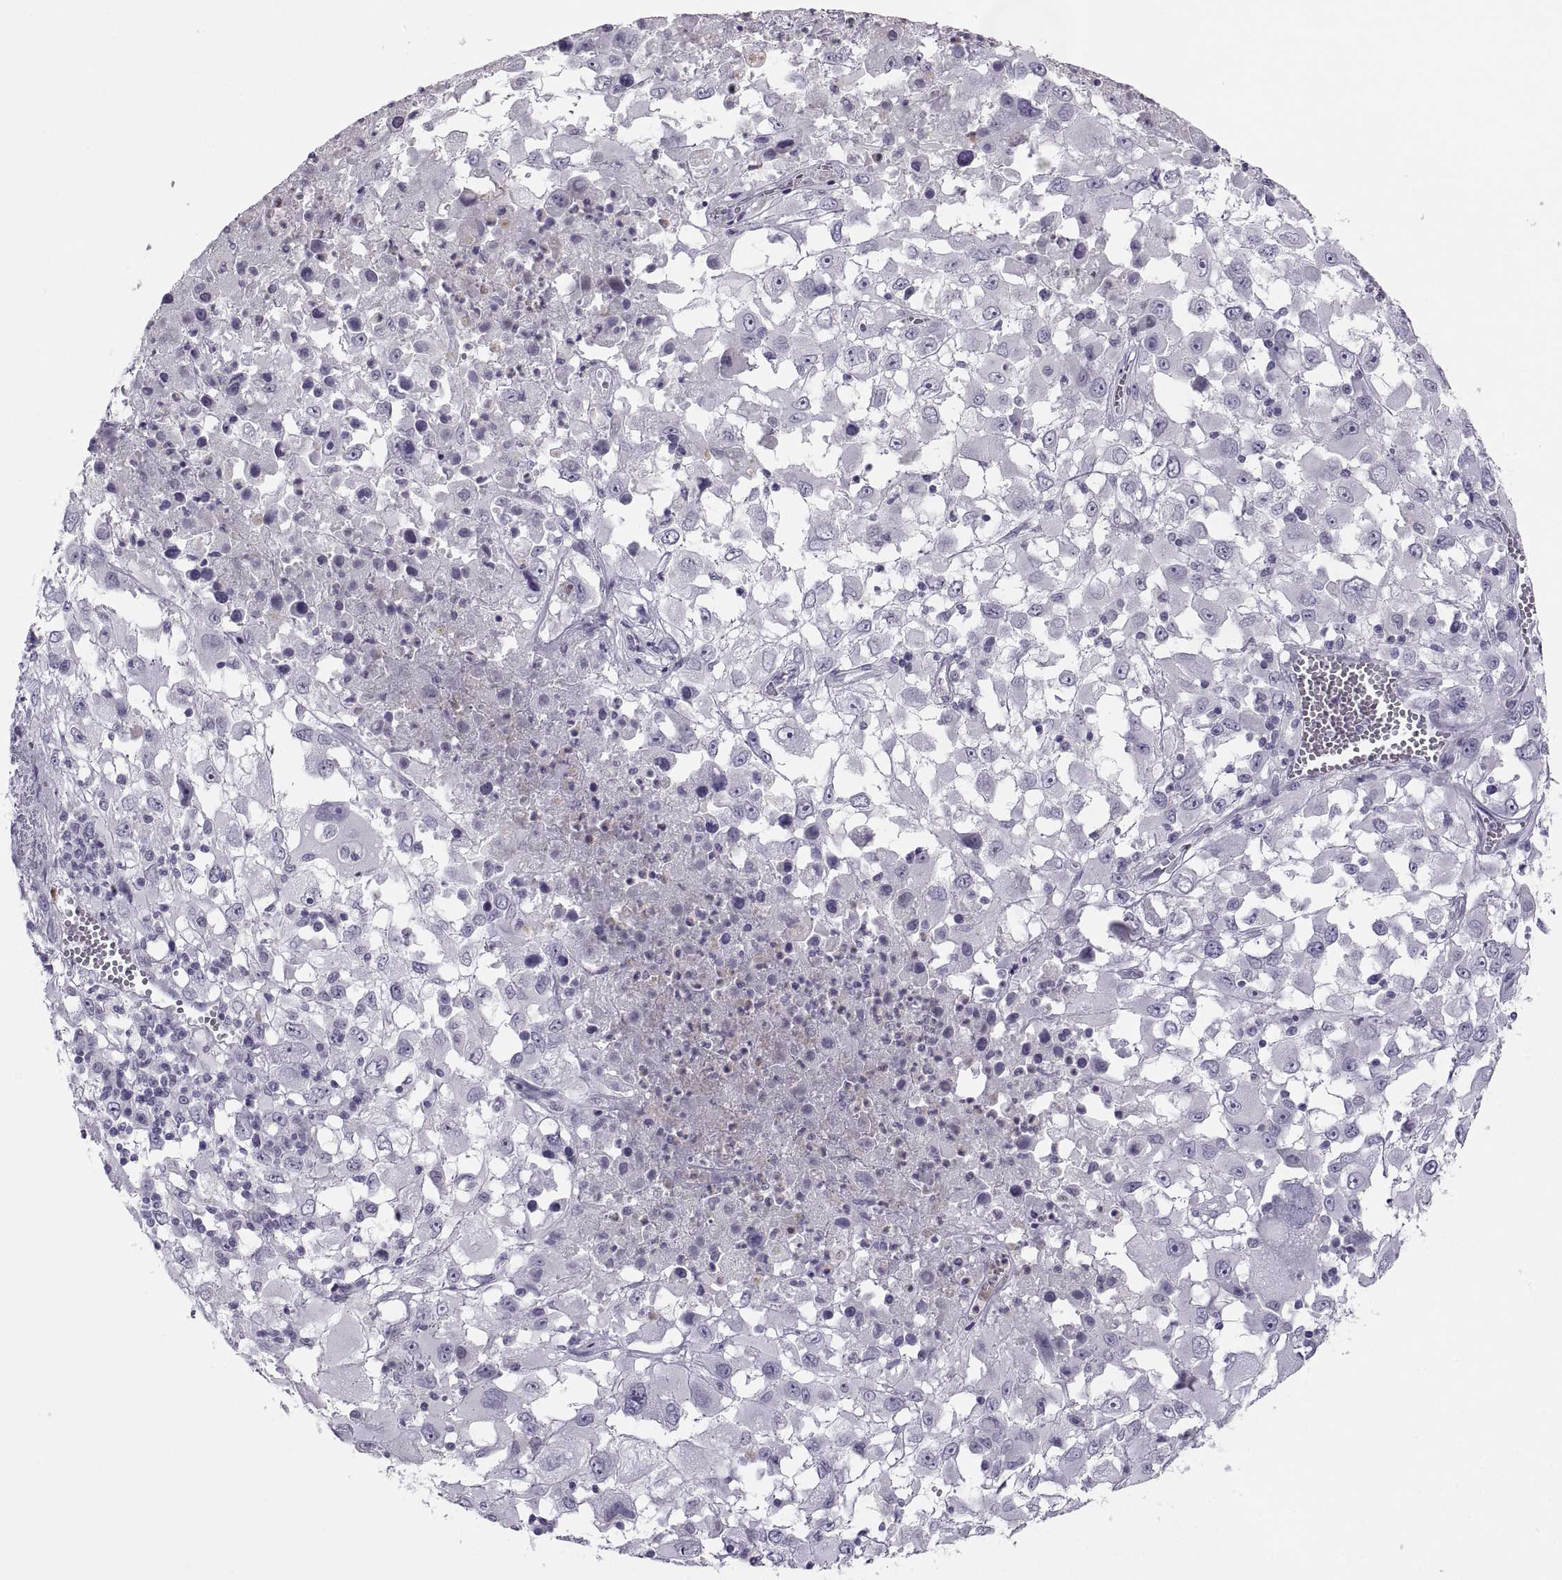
{"staining": {"intensity": "negative", "quantity": "none", "location": "none"}, "tissue": "melanoma", "cell_type": "Tumor cells", "image_type": "cancer", "snomed": [{"axis": "morphology", "description": "Malignant melanoma, Metastatic site"}, {"axis": "topography", "description": "Soft tissue"}], "caption": "Protein analysis of melanoma demonstrates no significant expression in tumor cells.", "gene": "C3orf22", "patient": {"sex": "male", "age": 50}}